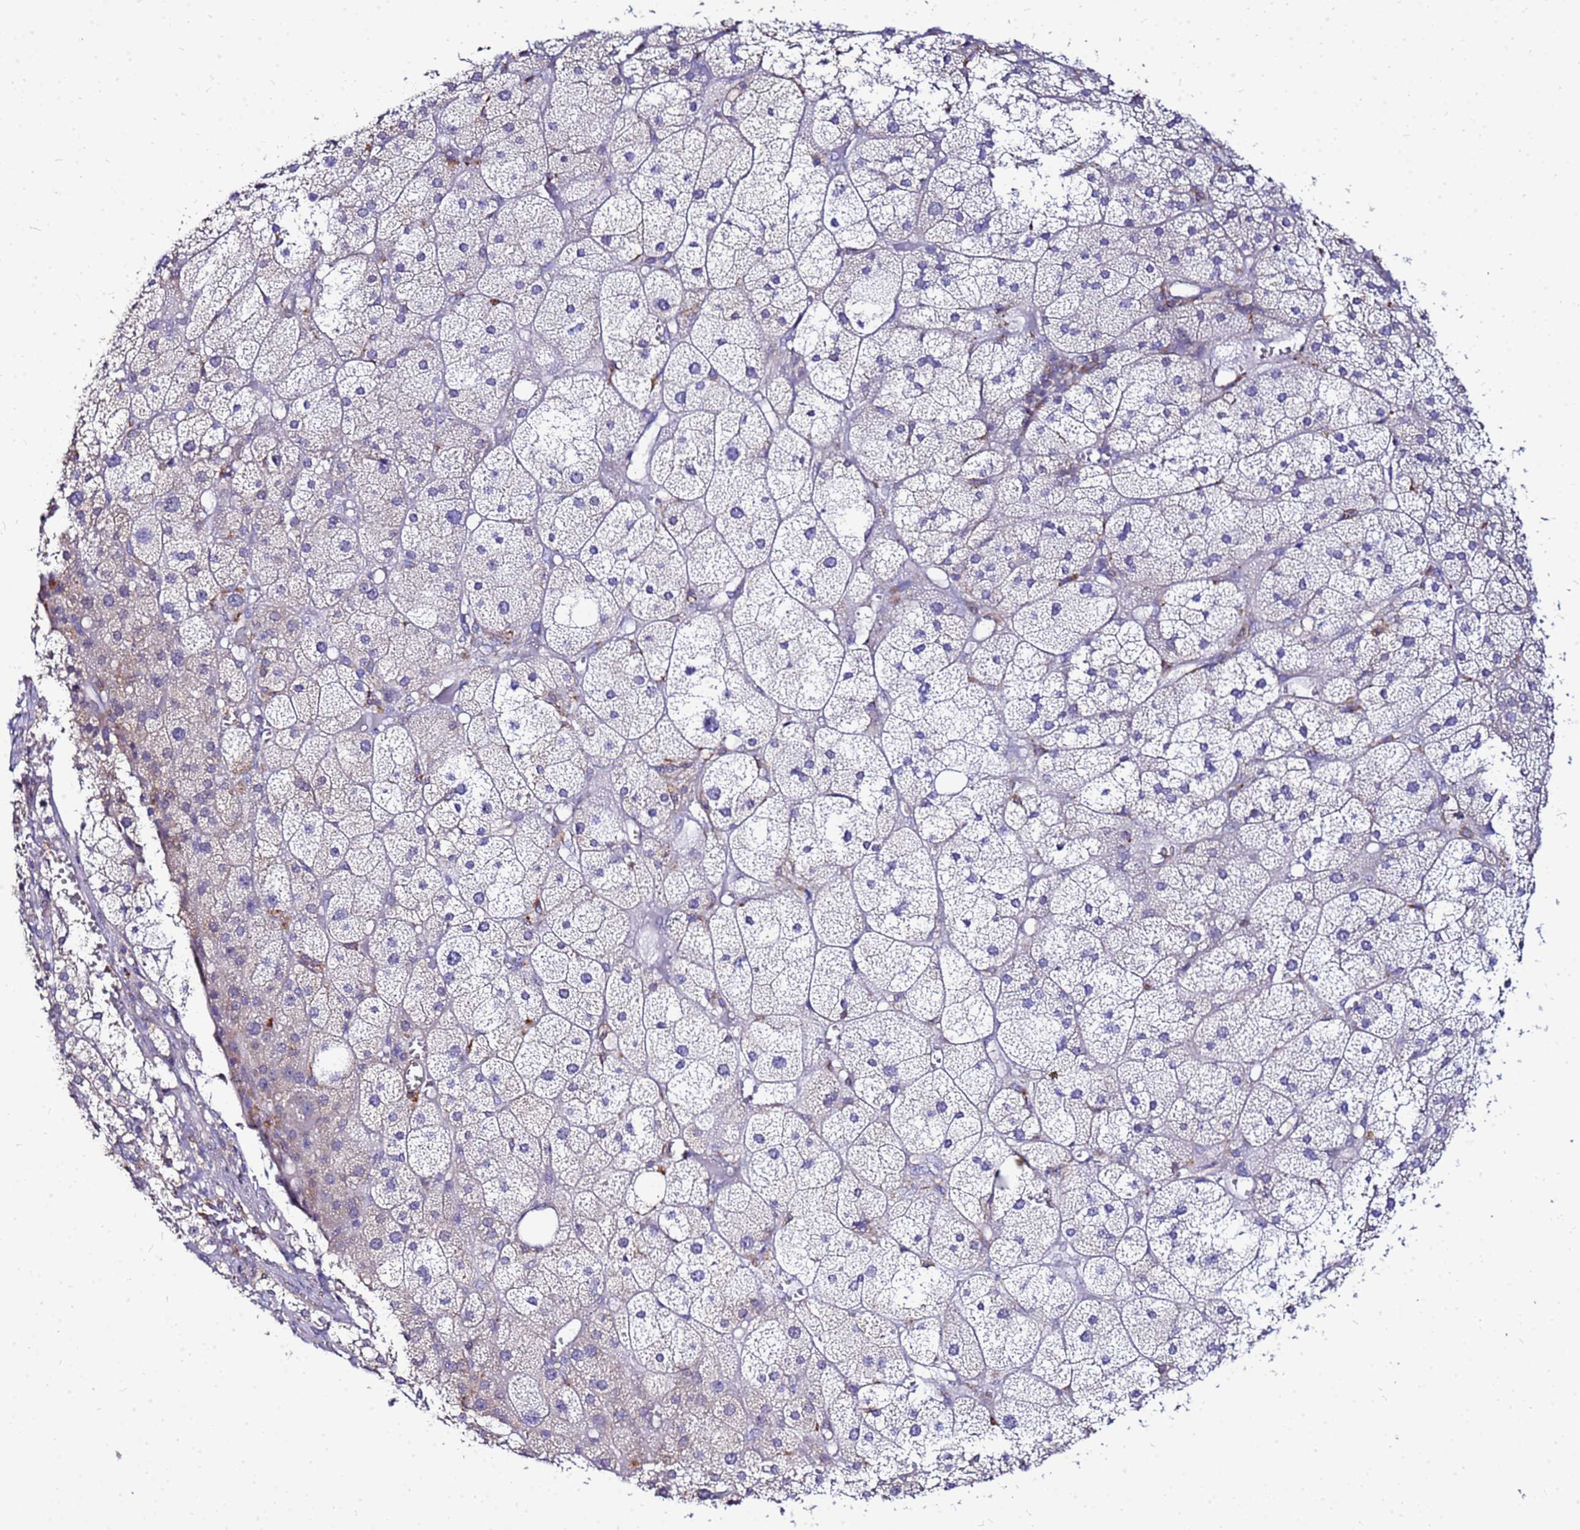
{"staining": {"intensity": "weak", "quantity": "<25%", "location": "cytoplasmic/membranous"}, "tissue": "adrenal gland", "cell_type": "Glandular cells", "image_type": "normal", "snomed": [{"axis": "morphology", "description": "Normal tissue, NOS"}, {"axis": "topography", "description": "Adrenal gland"}], "caption": "High power microscopy image of an immunohistochemistry (IHC) image of normal adrenal gland, revealing no significant staining in glandular cells. (DAB immunohistochemistry (IHC) with hematoxylin counter stain).", "gene": "DBNDD2", "patient": {"sex": "female", "age": 61}}